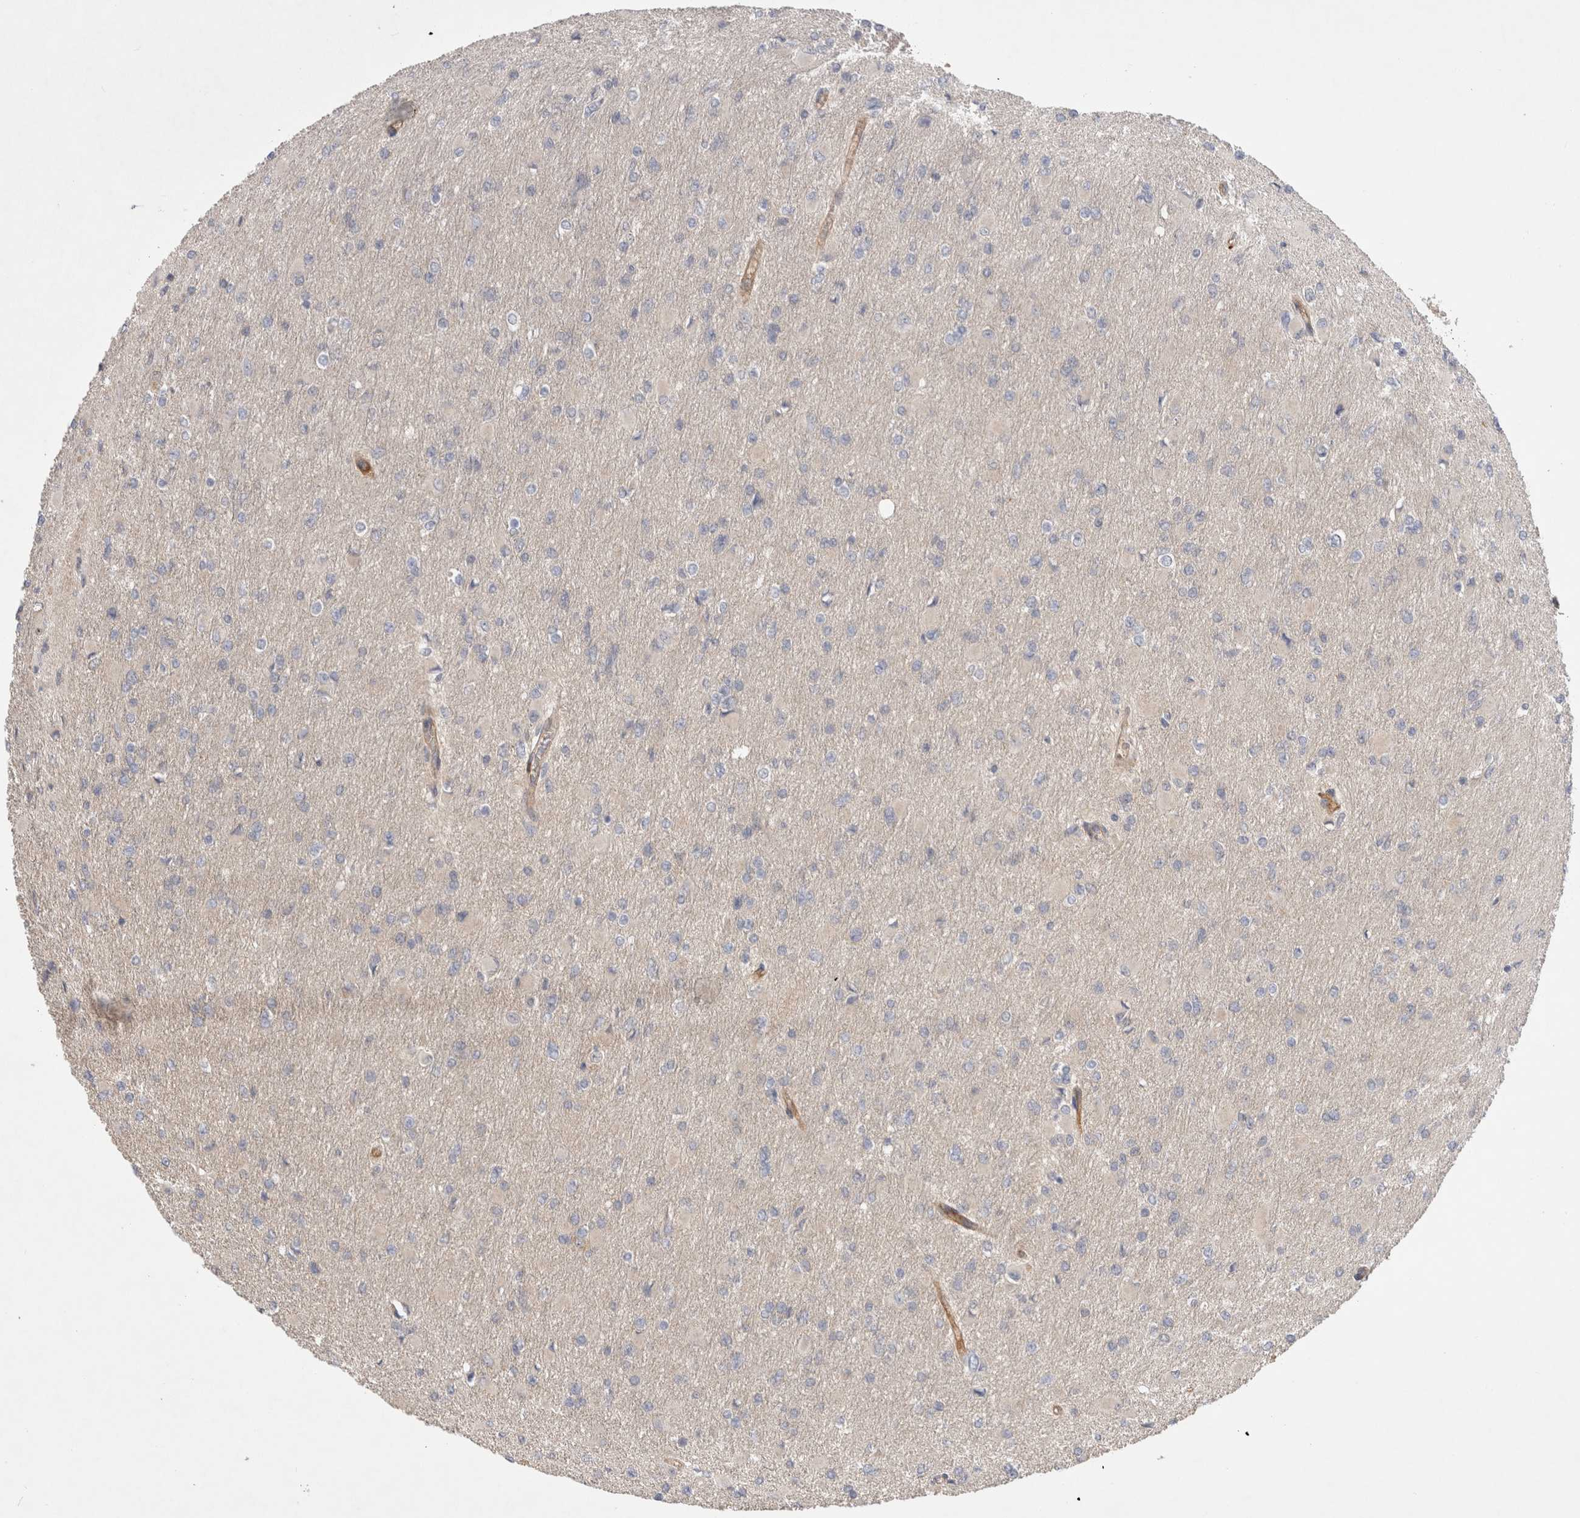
{"staining": {"intensity": "negative", "quantity": "none", "location": "none"}, "tissue": "glioma", "cell_type": "Tumor cells", "image_type": "cancer", "snomed": [{"axis": "morphology", "description": "Glioma, malignant, High grade"}, {"axis": "topography", "description": "Cerebral cortex"}], "caption": "High-grade glioma (malignant) was stained to show a protein in brown. There is no significant positivity in tumor cells. (Stains: DAB (3,3'-diaminobenzidine) immunohistochemistry (IHC) with hematoxylin counter stain, Microscopy: brightfield microscopy at high magnification).", "gene": "CERS3", "patient": {"sex": "female", "age": 36}}